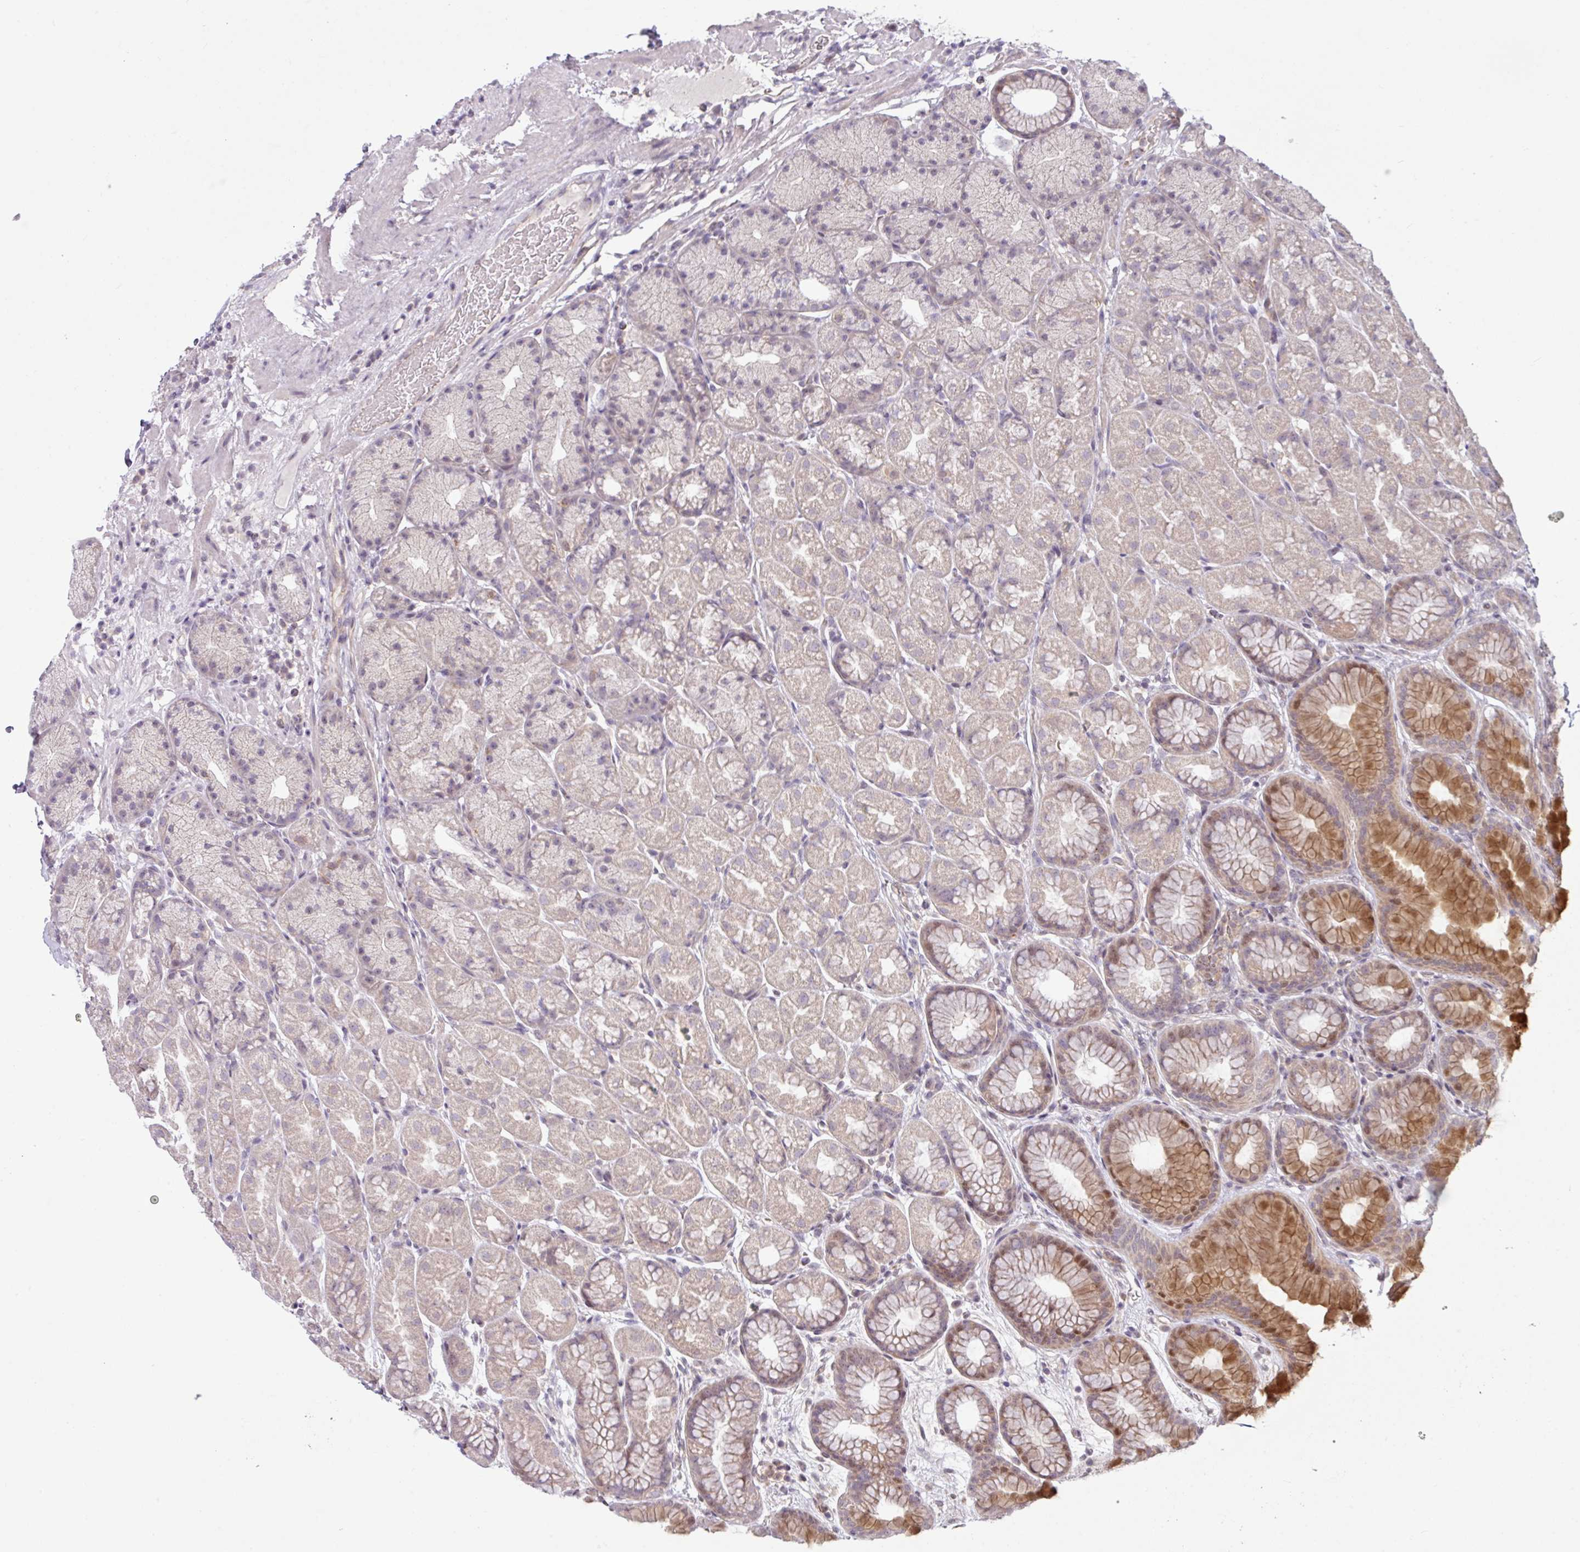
{"staining": {"intensity": "strong", "quantity": "<25%", "location": "cytoplasmic/membranous,nuclear"}, "tissue": "stomach", "cell_type": "Glandular cells", "image_type": "normal", "snomed": [{"axis": "morphology", "description": "Normal tissue, NOS"}, {"axis": "topography", "description": "Stomach, lower"}], "caption": "Immunohistochemistry micrograph of normal human stomach stained for a protein (brown), which exhibits medium levels of strong cytoplasmic/membranous,nuclear positivity in about <25% of glandular cells.", "gene": "STAT5A", "patient": {"sex": "male", "age": 67}}